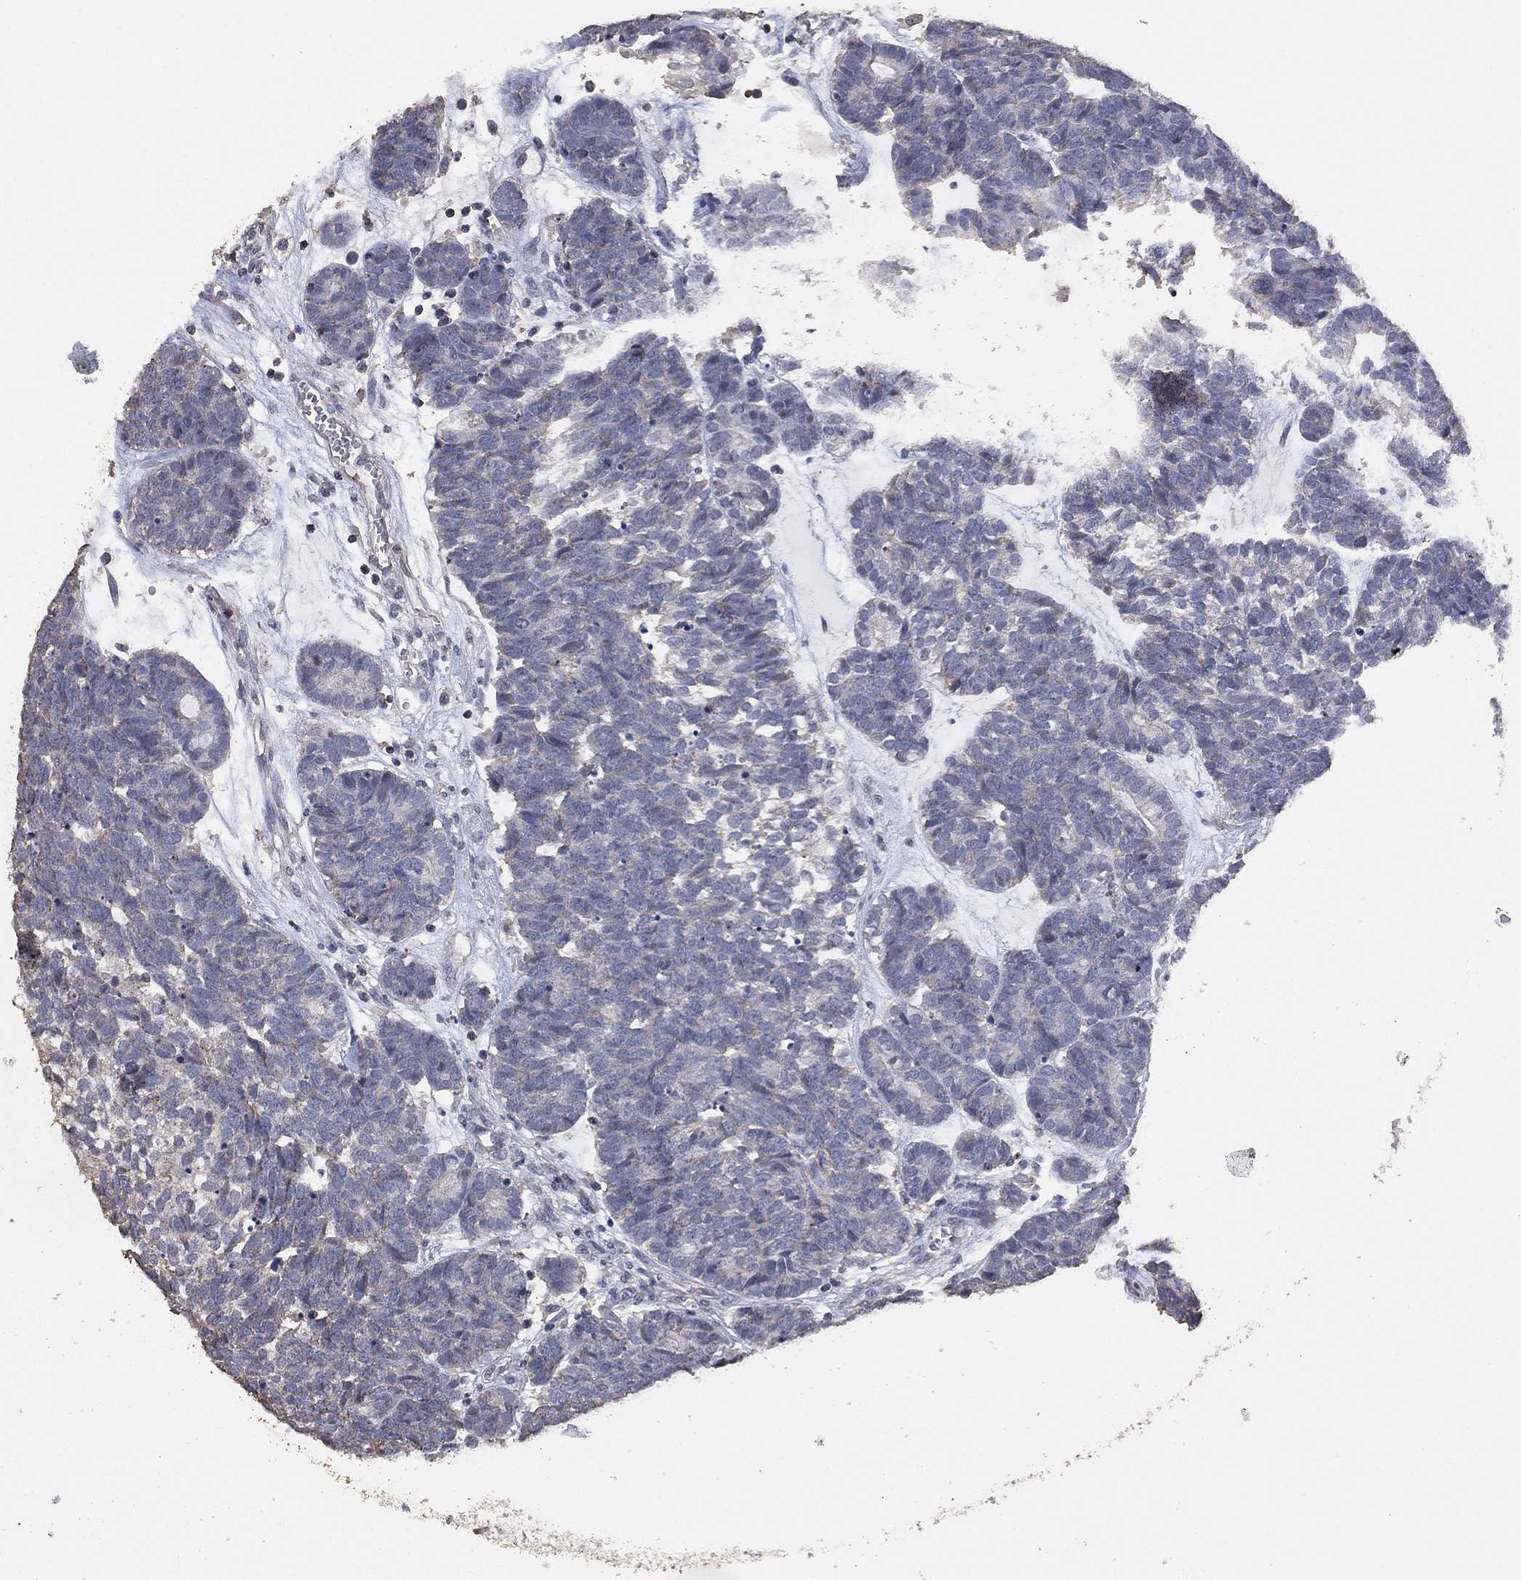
{"staining": {"intensity": "negative", "quantity": "none", "location": "none"}, "tissue": "head and neck cancer", "cell_type": "Tumor cells", "image_type": "cancer", "snomed": [{"axis": "morphology", "description": "Adenocarcinoma, NOS"}, {"axis": "topography", "description": "Head-Neck"}], "caption": "Head and neck cancer was stained to show a protein in brown. There is no significant expression in tumor cells. (Stains: DAB (3,3'-diaminobenzidine) immunohistochemistry (IHC) with hematoxylin counter stain, Microscopy: brightfield microscopy at high magnification).", "gene": "ADPRHL1", "patient": {"sex": "female", "age": 81}}